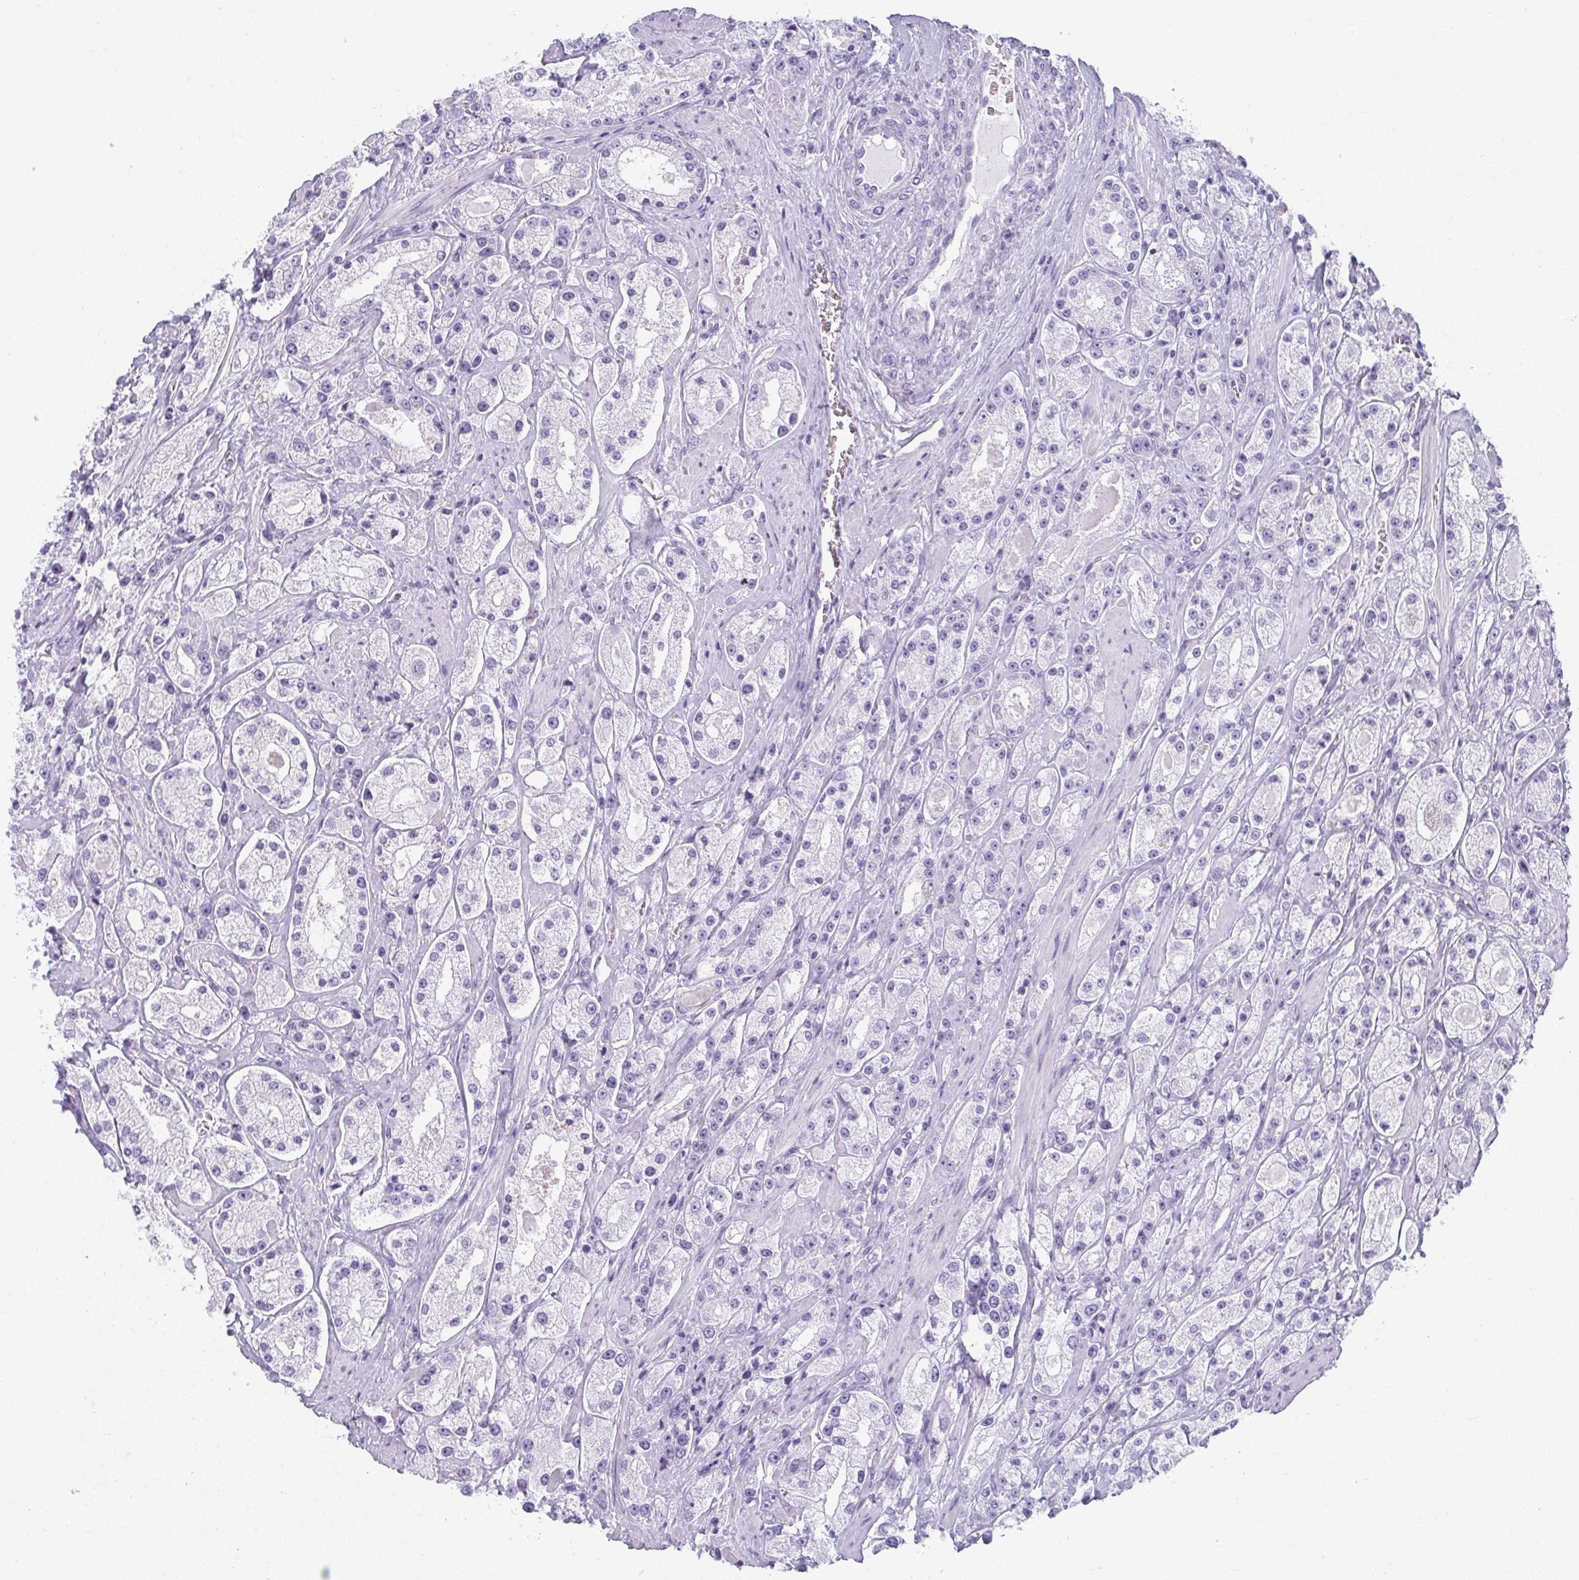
{"staining": {"intensity": "negative", "quantity": "none", "location": "none"}, "tissue": "prostate cancer", "cell_type": "Tumor cells", "image_type": "cancer", "snomed": [{"axis": "morphology", "description": "Adenocarcinoma, High grade"}, {"axis": "topography", "description": "Prostate"}], "caption": "This is an immunohistochemistry image of prostate cancer. There is no staining in tumor cells.", "gene": "MOBP", "patient": {"sex": "male", "age": 67}}